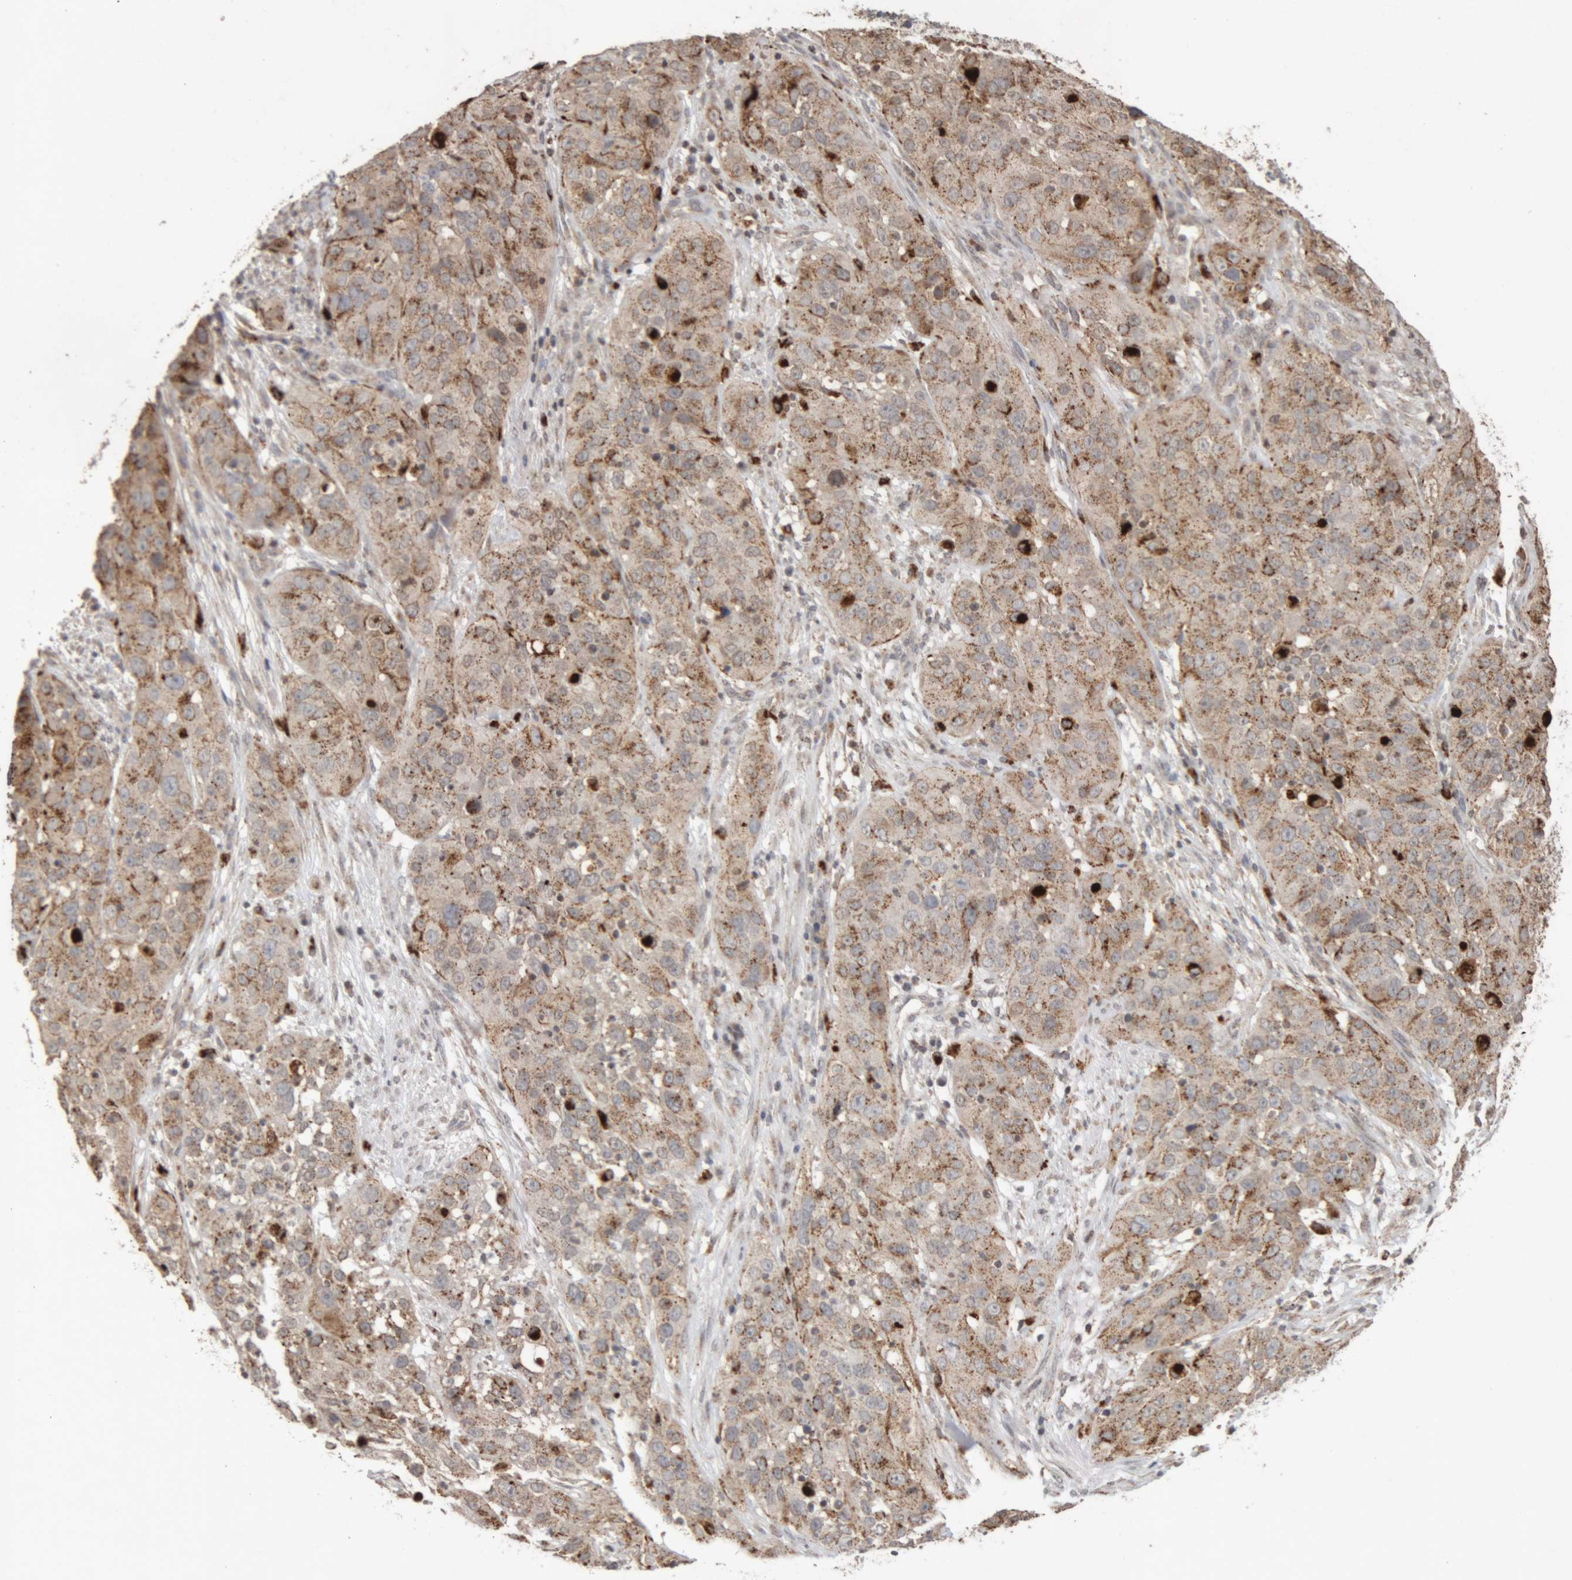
{"staining": {"intensity": "moderate", "quantity": ">75%", "location": "cytoplasmic/membranous"}, "tissue": "cervical cancer", "cell_type": "Tumor cells", "image_type": "cancer", "snomed": [{"axis": "morphology", "description": "Squamous cell carcinoma, NOS"}, {"axis": "topography", "description": "Cervix"}], "caption": "Protein staining demonstrates moderate cytoplasmic/membranous staining in approximately >75% of tumor cells in cervical cancer (squamous cell carcinoma).", "gene": "ARSA", "patient": {"sex": "female", "age": 32}}